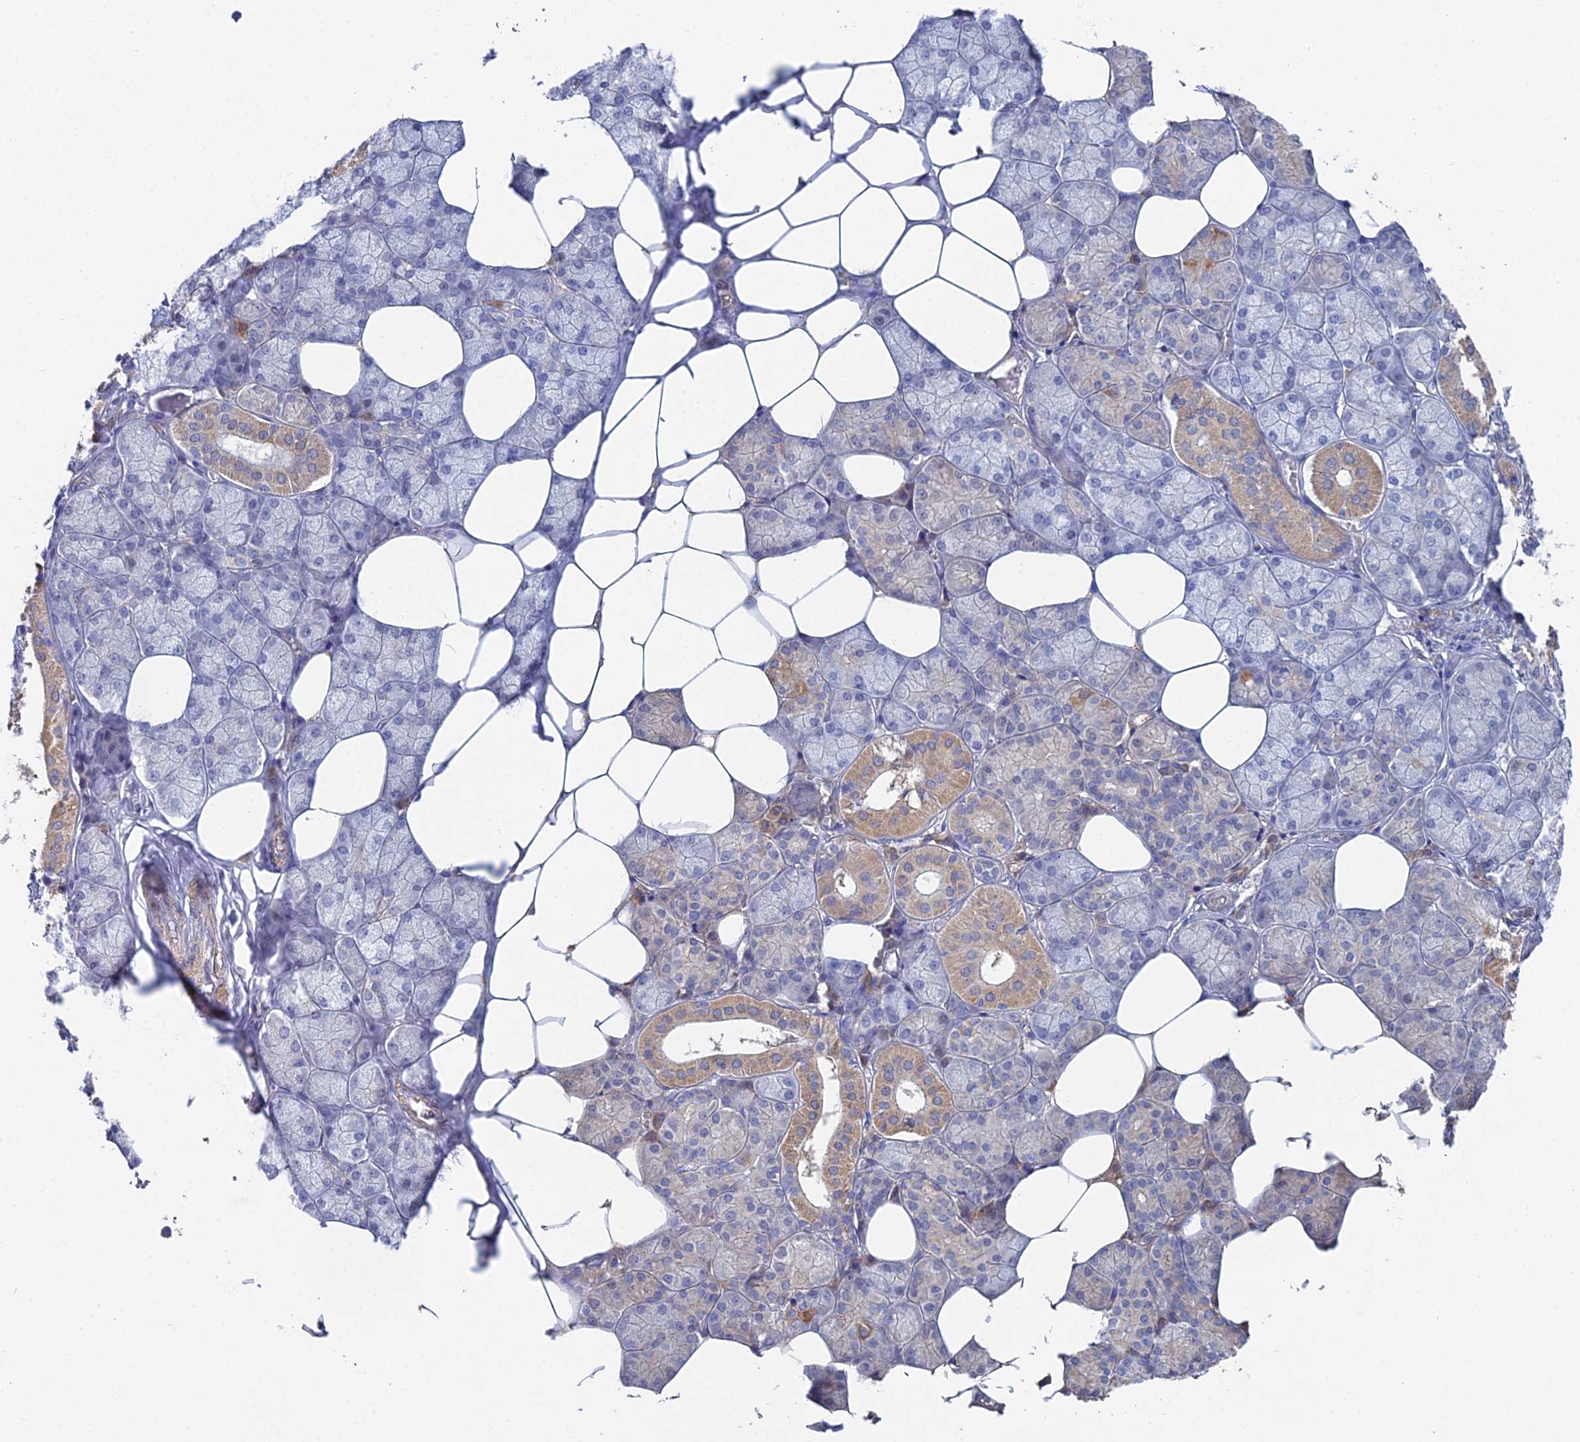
{"staining": {"intensity": "weak", "quantity": "<25%", "location": "cytoplasmic/membranous"}, "tissue": "salivary gland", "cell_type": "Glandular cells", "image_type": "normal", "snomed": [{"axis": "morphology", "description": "Normal tissue, NOS"}, {"axis": "topography", "description": "Salivary gland"}], "caption": "A high-resolution histopathology image shows IHC staining of unremarkable salivary gland, which displays no significant staining in glandular cells.", "gene": "DNAH14", "patient": {"sex": "male", "age": 62}}